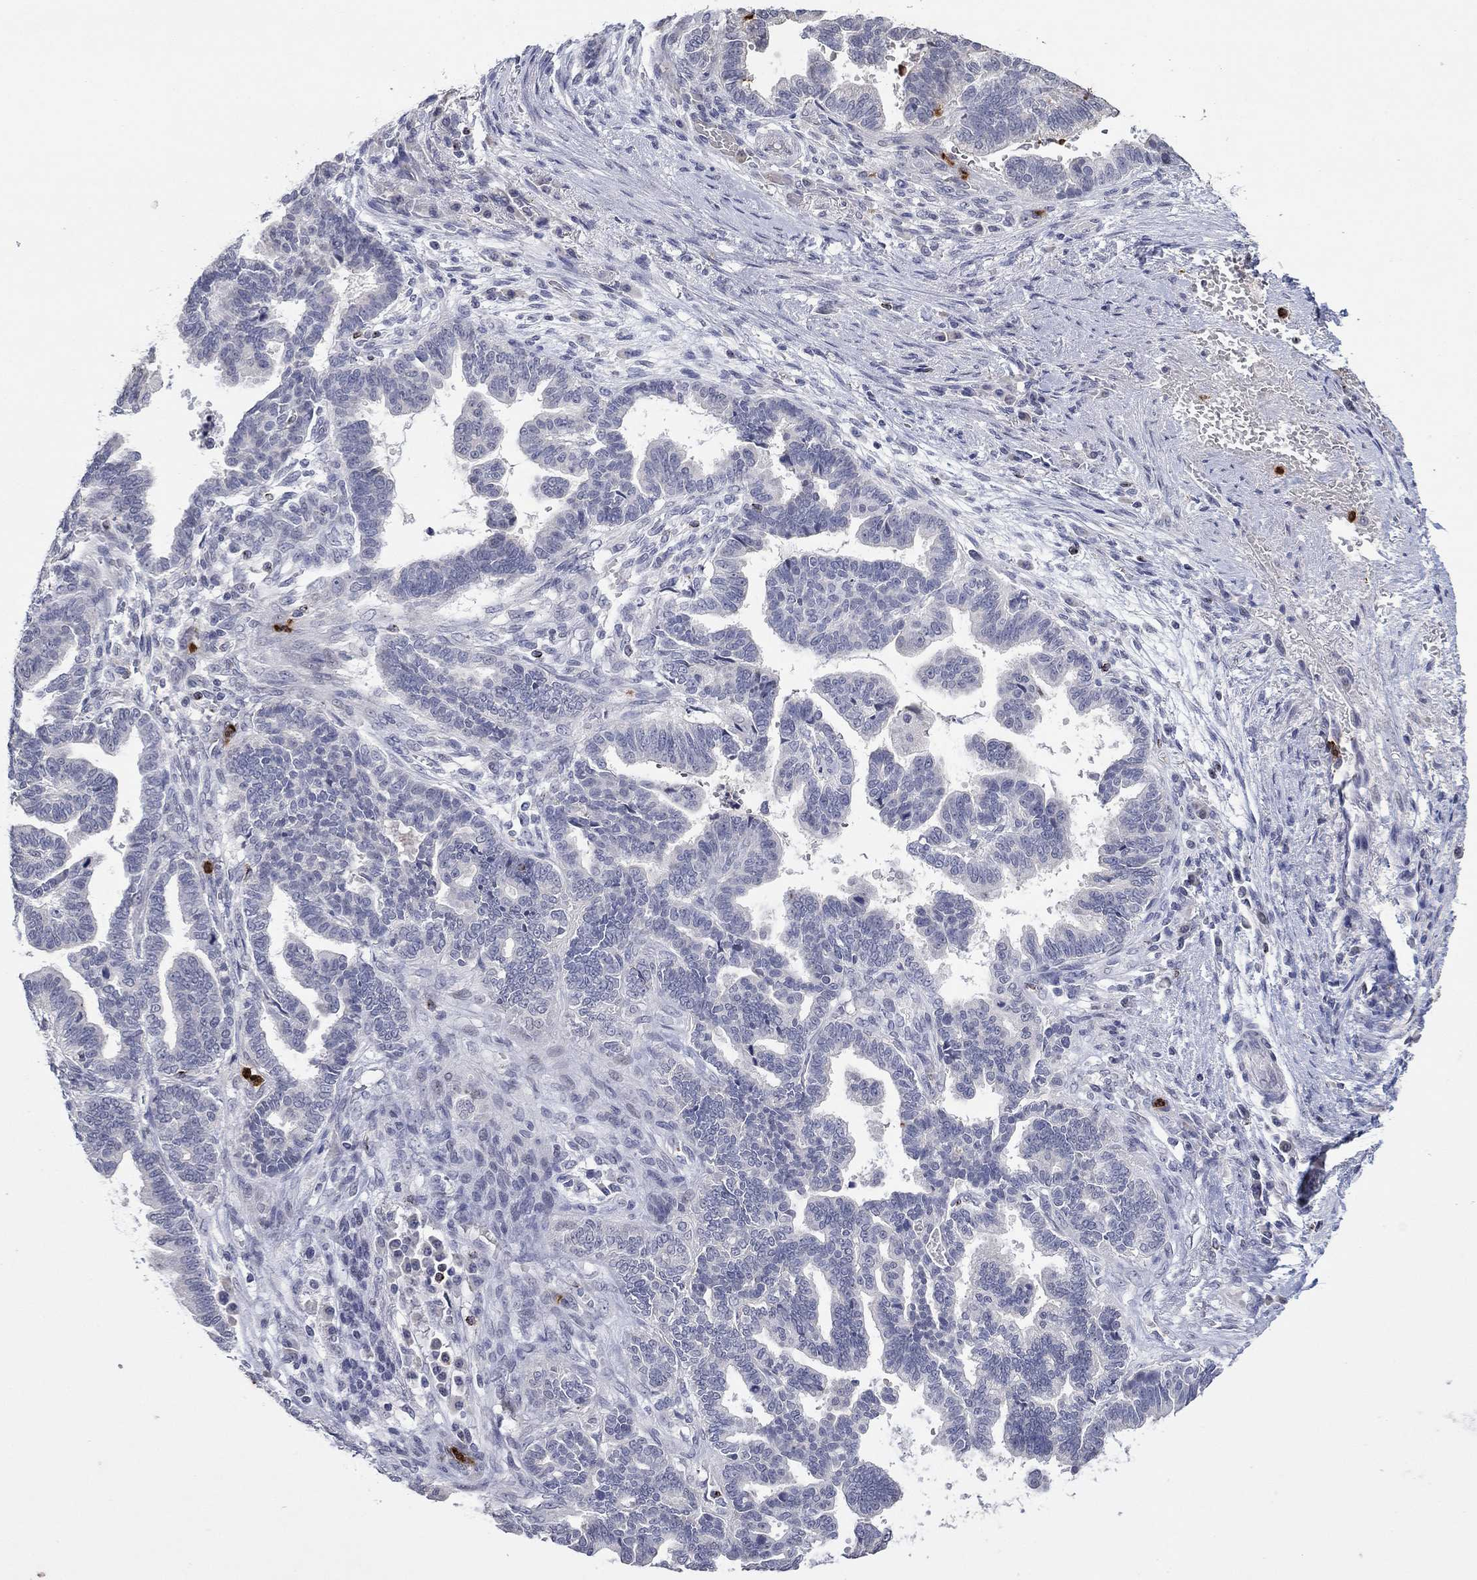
{"staining": {"intensity": "negative", "quantity": "none", "location": "none"}, "tissue": "stomach cancer", "cell_type": "Tumor cells", "image_type": "cancer", "snomed": [{"axis": "morphology", "description": "Adenocarcinoma, NOS"}, {"axis": "topography", "description": "Stomach"}], "caption": "Tumor cells are negative for protein expression in human stomach adenocarcinoma.", "gene": "CCL5", "patient": {"sex": "male", "age": 83}}